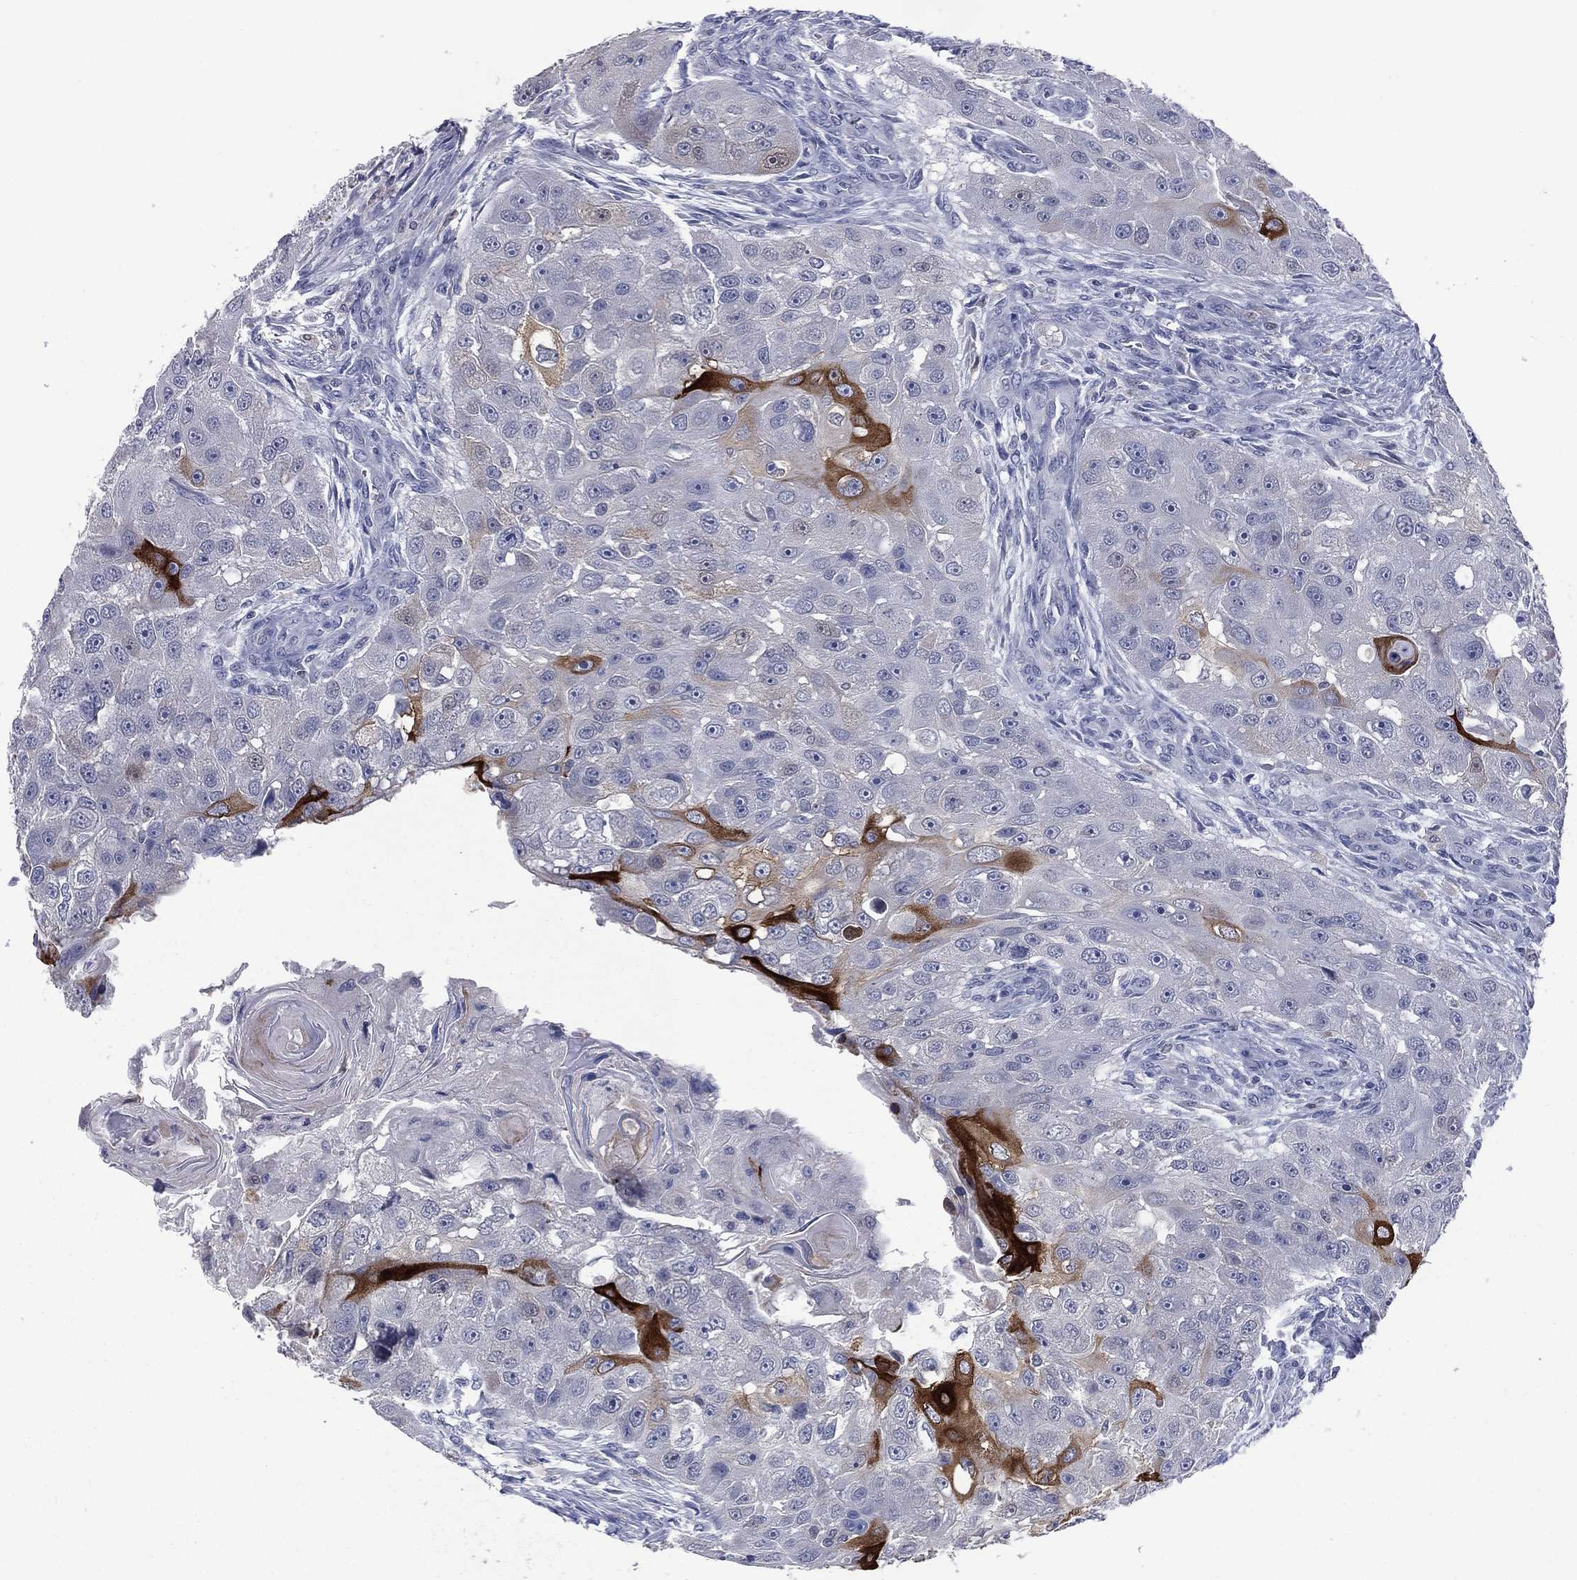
{"staining": {"intensity": "strong", "quantity": "<25%", "location": "cytoplasmic/membranous"}, "tissue": "head and neck cancer", "cell_type": "Tumor cells", "image_type": "cancer", "snomed": [{"axis": "morphology", "description": "Normal tissue, NOS"}, {"axis": "morphology", "description": "Squamous cell carcinoma, NOS"}, {"axis": "topography", "description": "Skeletal muscle"}, {"axis": "topography", "description": "Head-Neck"}], "caption": "Immunohistochemistry (IHC) photomicrograph of human head and neck squamous cell carcinoma stained for a protein (brown), which demonstrates medium levels of strong cytoplasmic/membranous staining in approximately <25% of tumor cells.", "gene": "DMKN", "patient": {"sex": "male", "age": 51}}